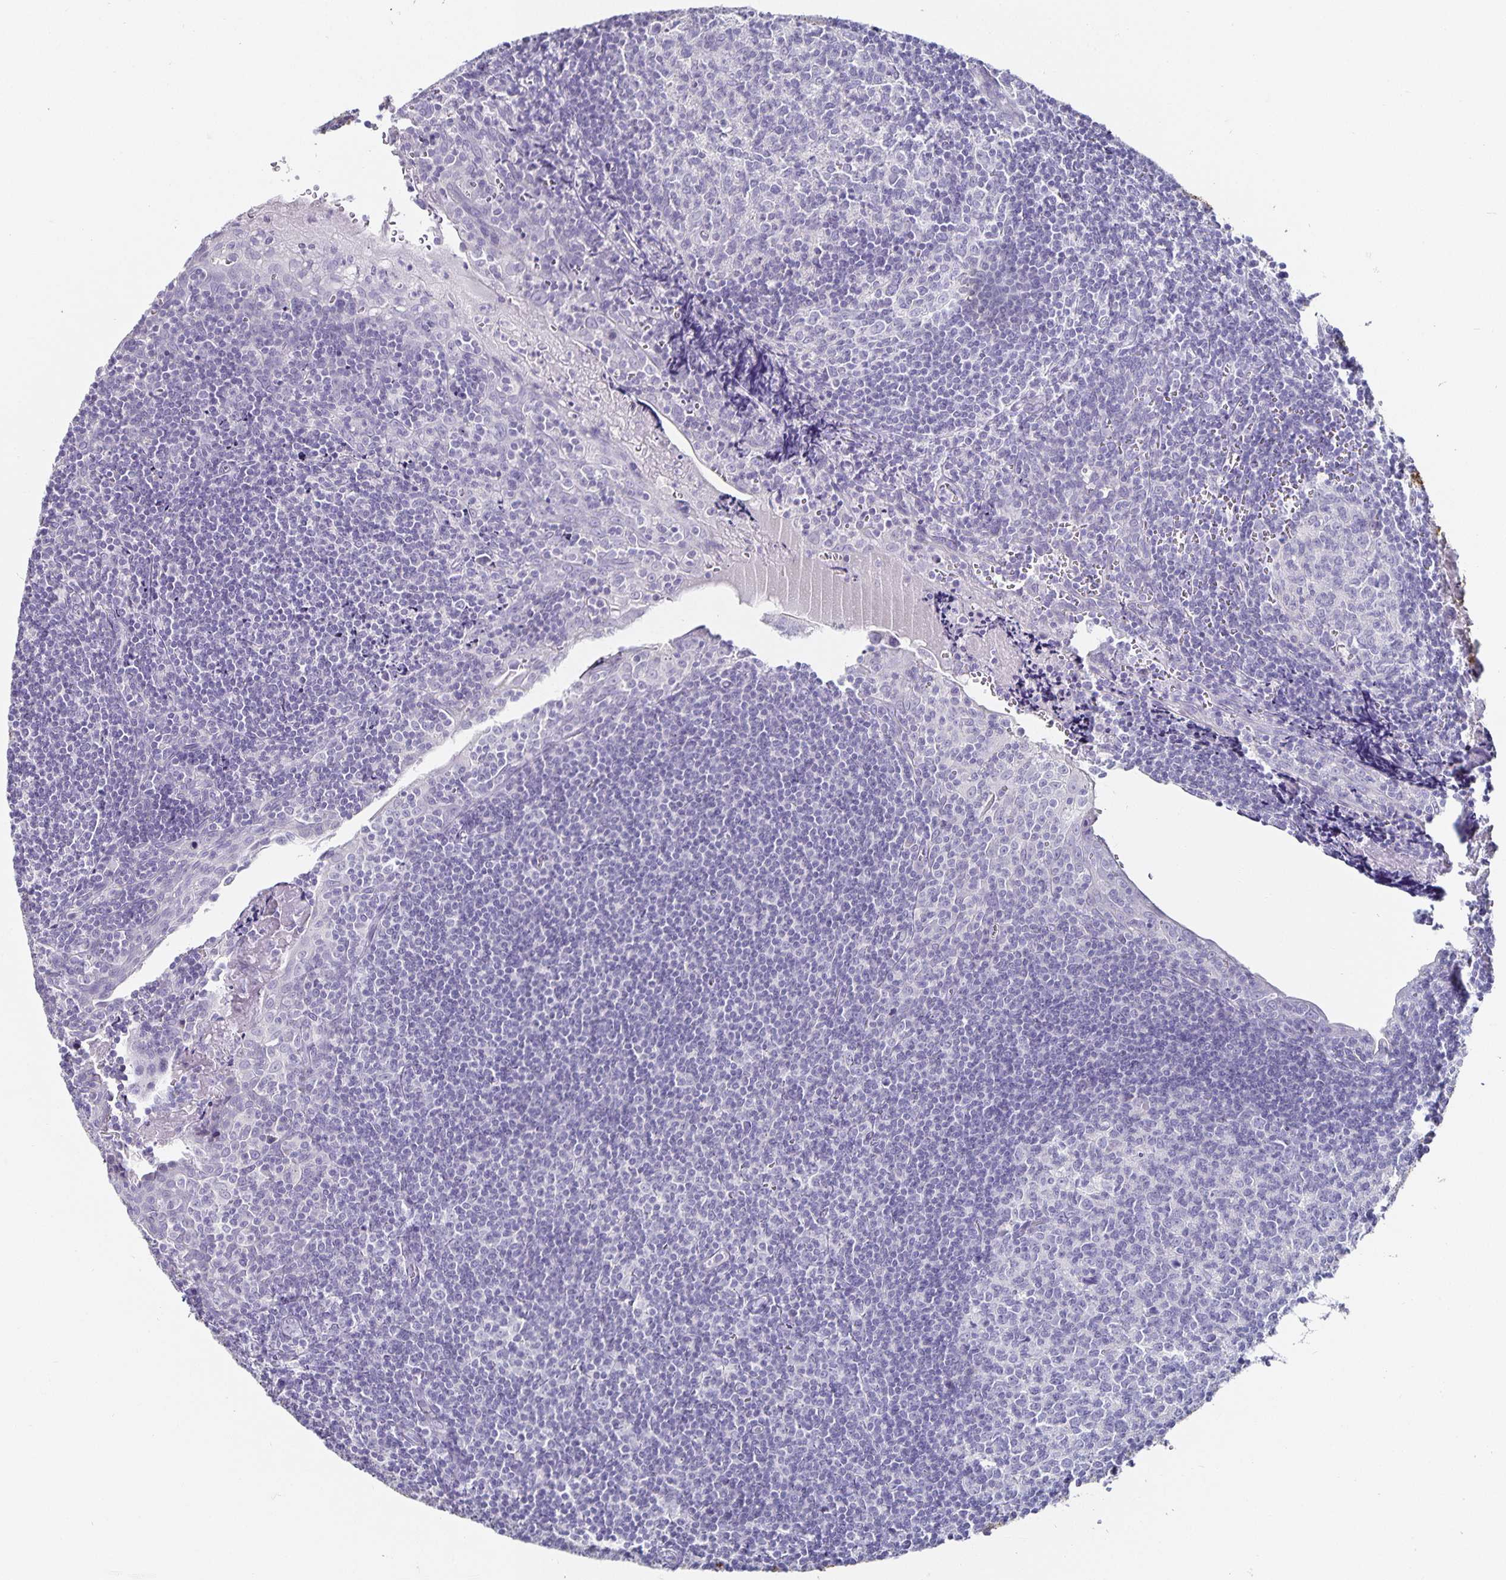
{"staining": {"intensity": "negative", "quantity": "none", "location": "none"}, "tissue": "tonsil", "cell_type": "Germinal center cells", "image_type": "normal", "snomed": [{"axis": "morphology", "description": "Normal tissue, NOS"}, {"axis": "morphology", "description": "Inflammation, NOS"}, {"axis": "topography", "description": "Tonsil"}], "caption": "An image of human tonsil is negative for staining in germinal center cells. Brightfield microscopy of immunohistochemistry (IHC) stained with DAB (3,3'-diaminobenzidine) (brown) and hematoxylin (blue), captured at high magnification.", "gene": "CHGA", "patient": {"sex": "female", "age": 31}}